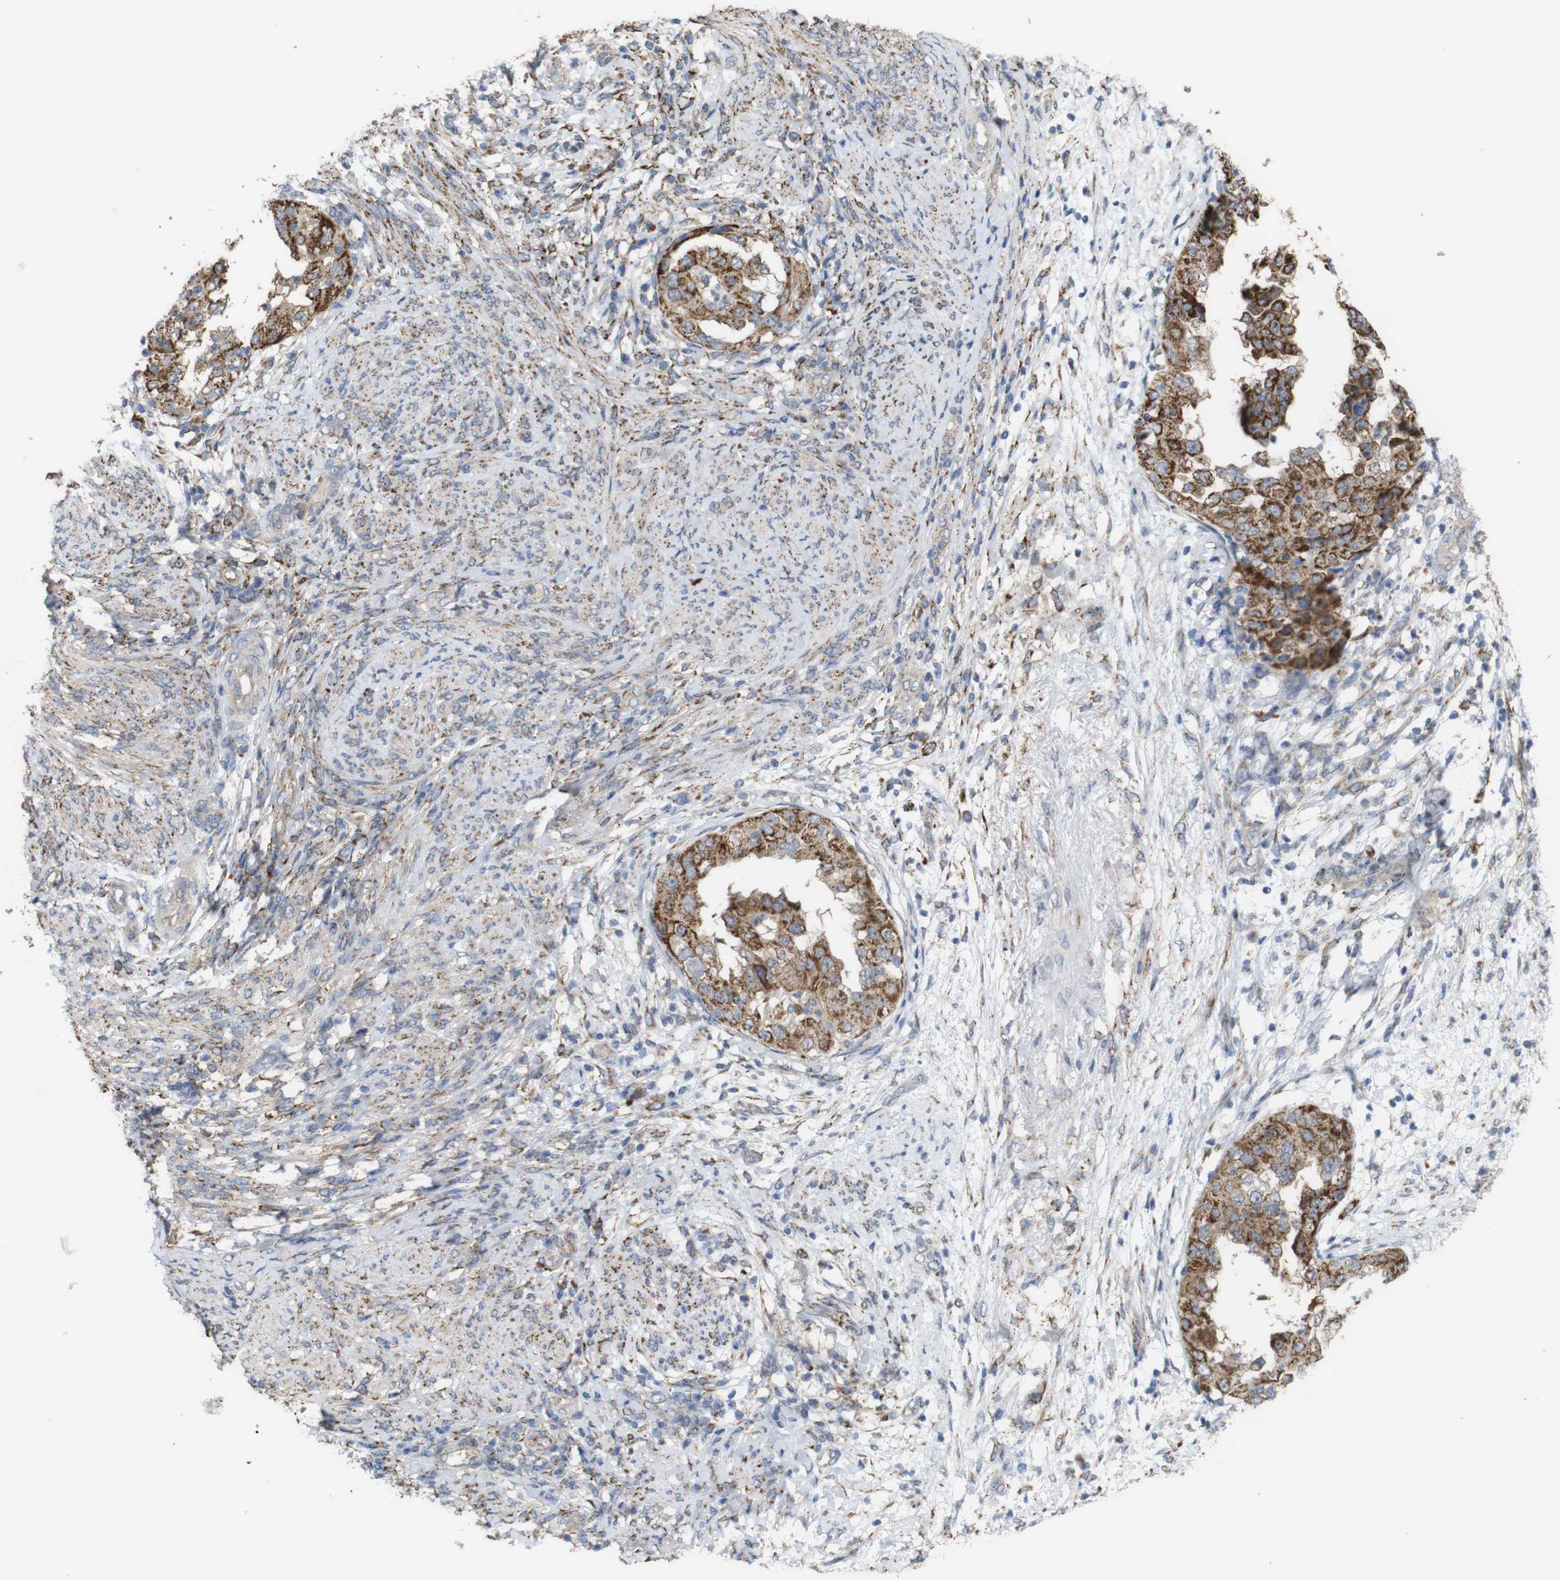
{"staining": {"intensity": "strong", "quantity": "25%-75%", "location": "cytoplasmic/membranous"}, "tissue": "endometrial cancer", "cell_type": "Tumor cells", "image_type": "cancer", "snomed": [{"axis": "morphology", "description": "Adenocarcinoma, NOS"}, {"axis": "topography", "description": "Endometrium"}], "caption": "A high amount of strong cytoplasmic/membranous positivity is appreciated in approximately 25%-75% of tumor cells in adenocarcinoma (endometrial) tissue. Immunohistochemistry stains the protein in brown and the nuclei are stained blue.", "gene": "PTPRR", "patient": {"sex": "female", "age": 85}}